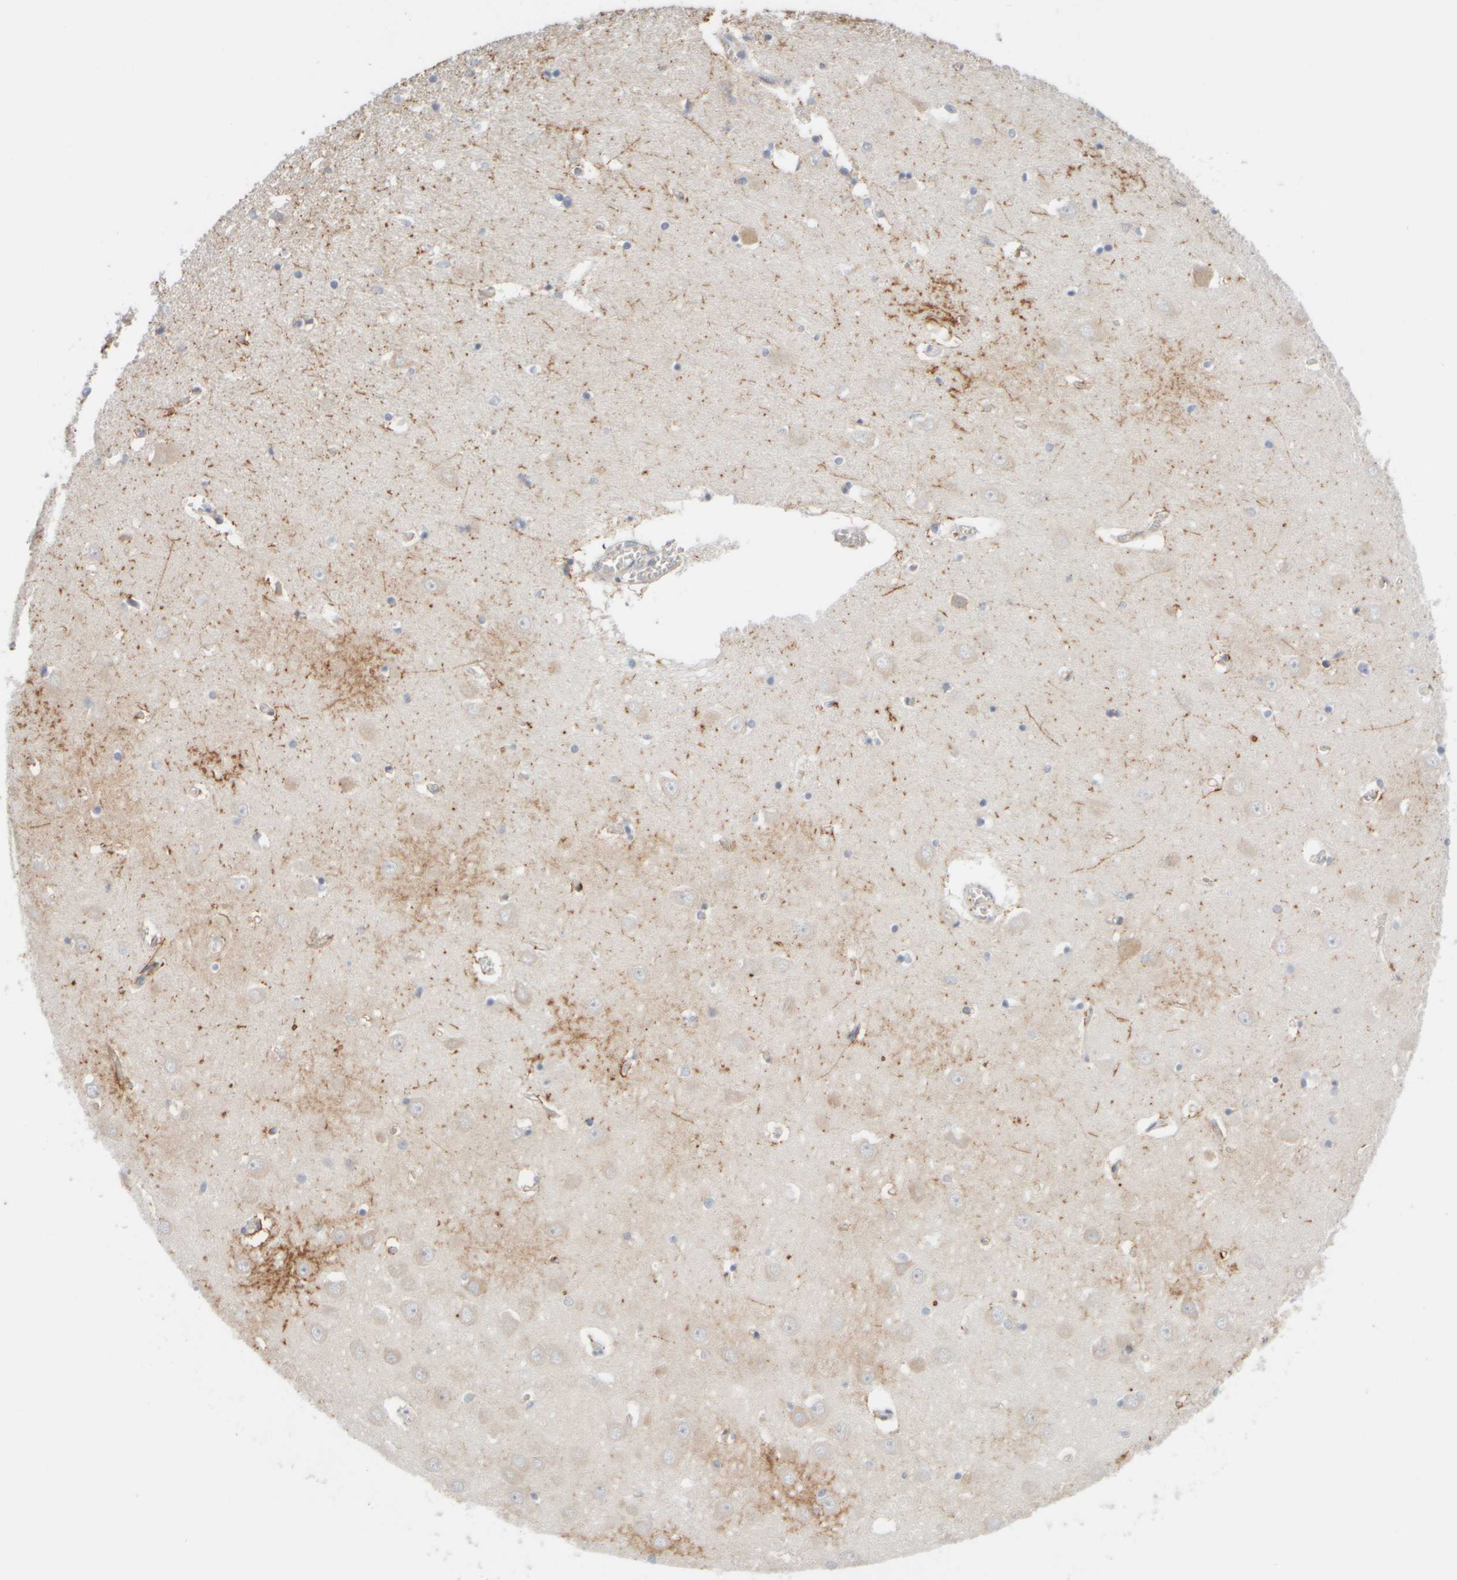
{"staining": {"intensity": "weak", "quantity": "<25%", "location": "cytoplasmic/membranous"}, "tissue": "hippocampus", "cell_type": "Glial cells", "image_type": "normal", "snomed": [{"axis": "morphology", "description": "Normal tissue, NOS"}, {"axis": "topography", "description": "Hippocampus"}], "caption": "Immunohistochemistry (IHC) photomicrograph of unremarkable hippocampus stained for a protein (brown), which reveals no expression in glial cells. (DAB IHC, high magnification).", "gene": "GOPC", "patient": {"sex": "male", "age": 70}}